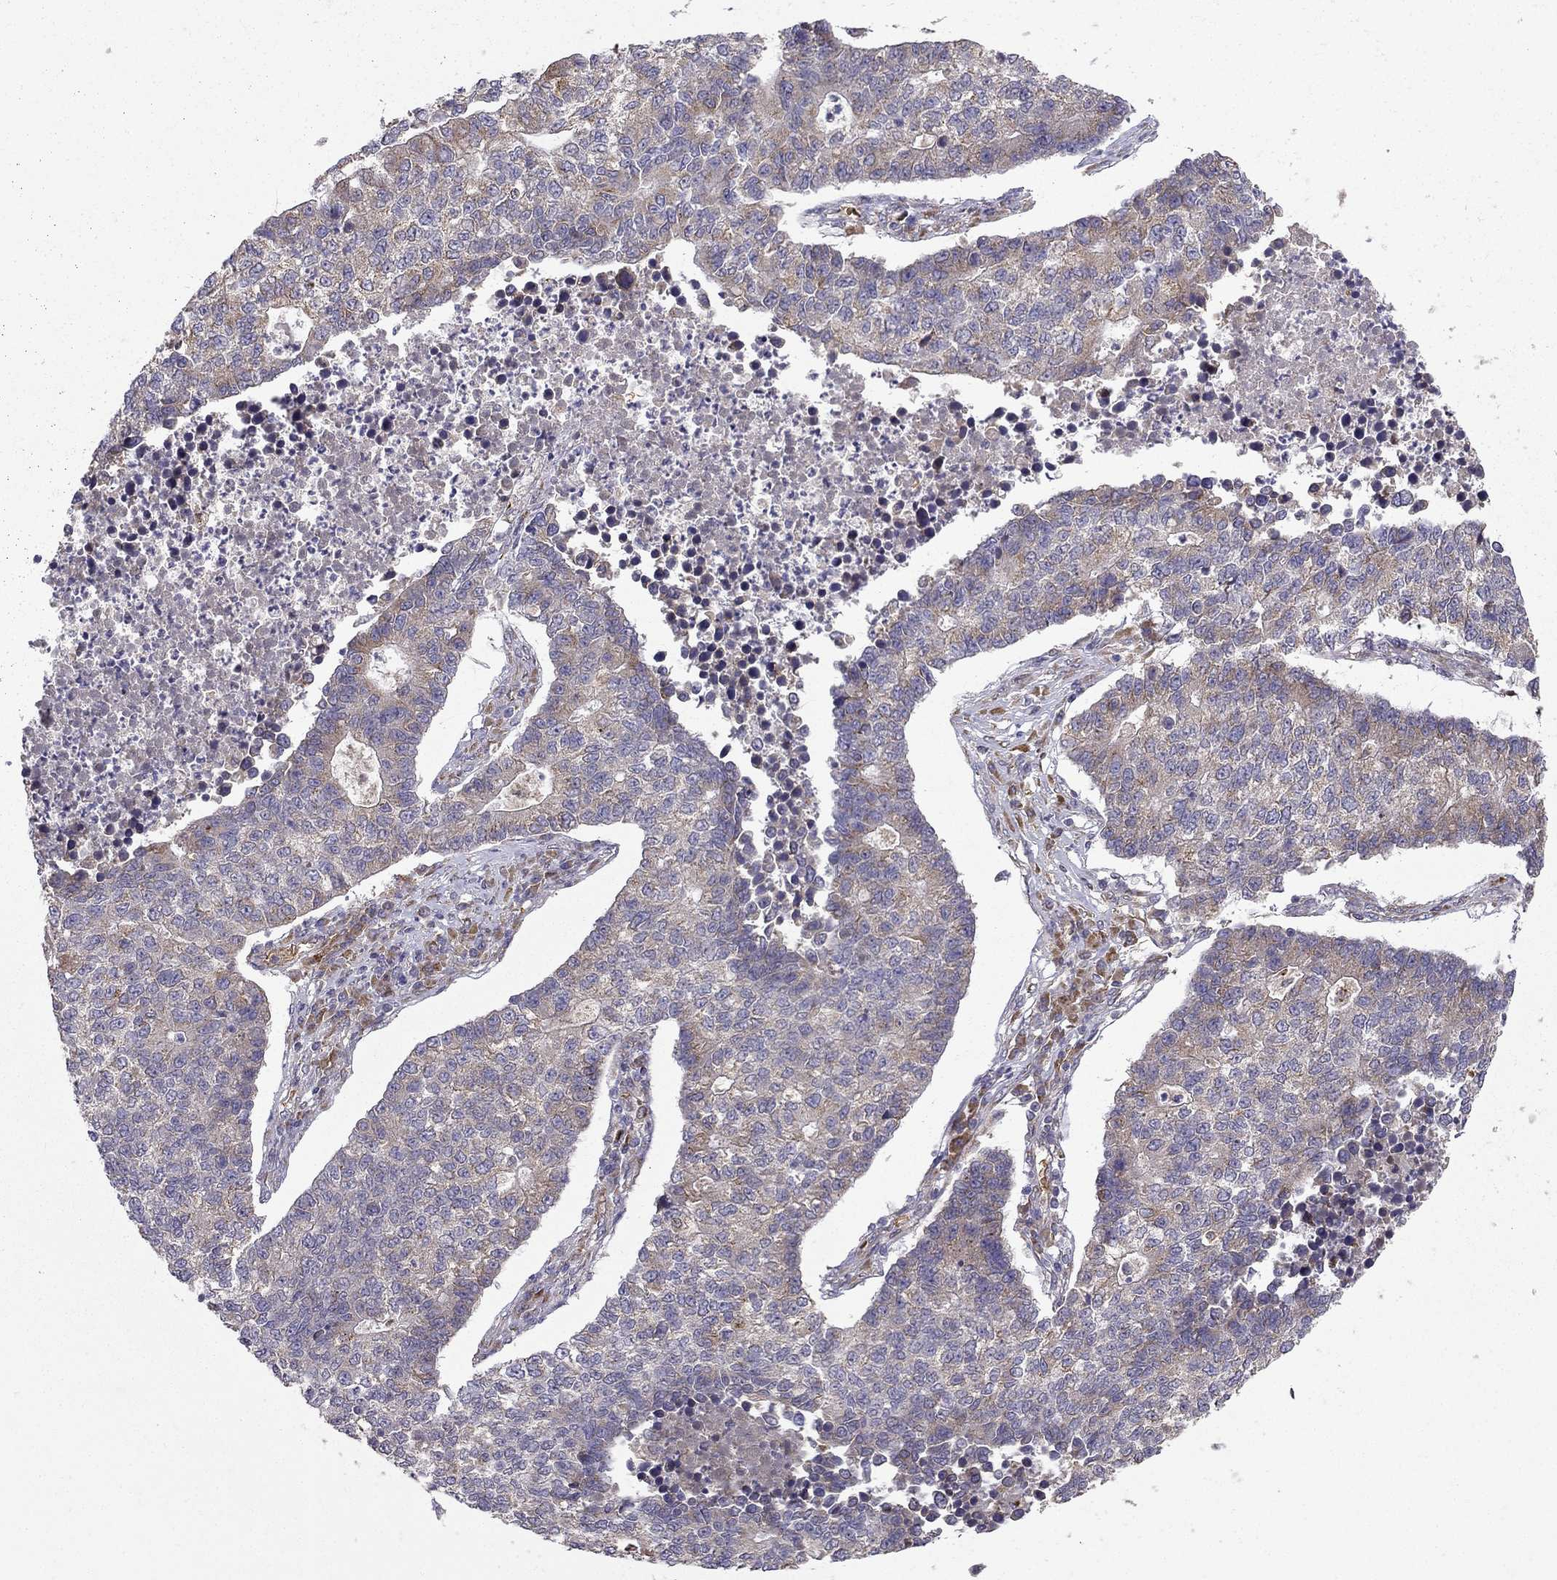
{"staining": {"intensity": "weak", "quantity": "25%-75%", "location": "cytoplasmic/membranous"}, "tissue": "lung cancer", "cell_type": "Tumor cells", "image_type": "cancer", "snomed": [{"axis": "morphology", "description": "Adenocarcinoma, NOS"}, {"axis": "topography", "description": "Lung"}], "caption": "Immunohistochemistry (IHC) of human lung cancer demonstrates low levels of weak cytoplasmic/membranous staining in about 25%-75% of tumor cells.", "gene": "B4GALT7", "patient": {"sex": "male", "age": 57}}